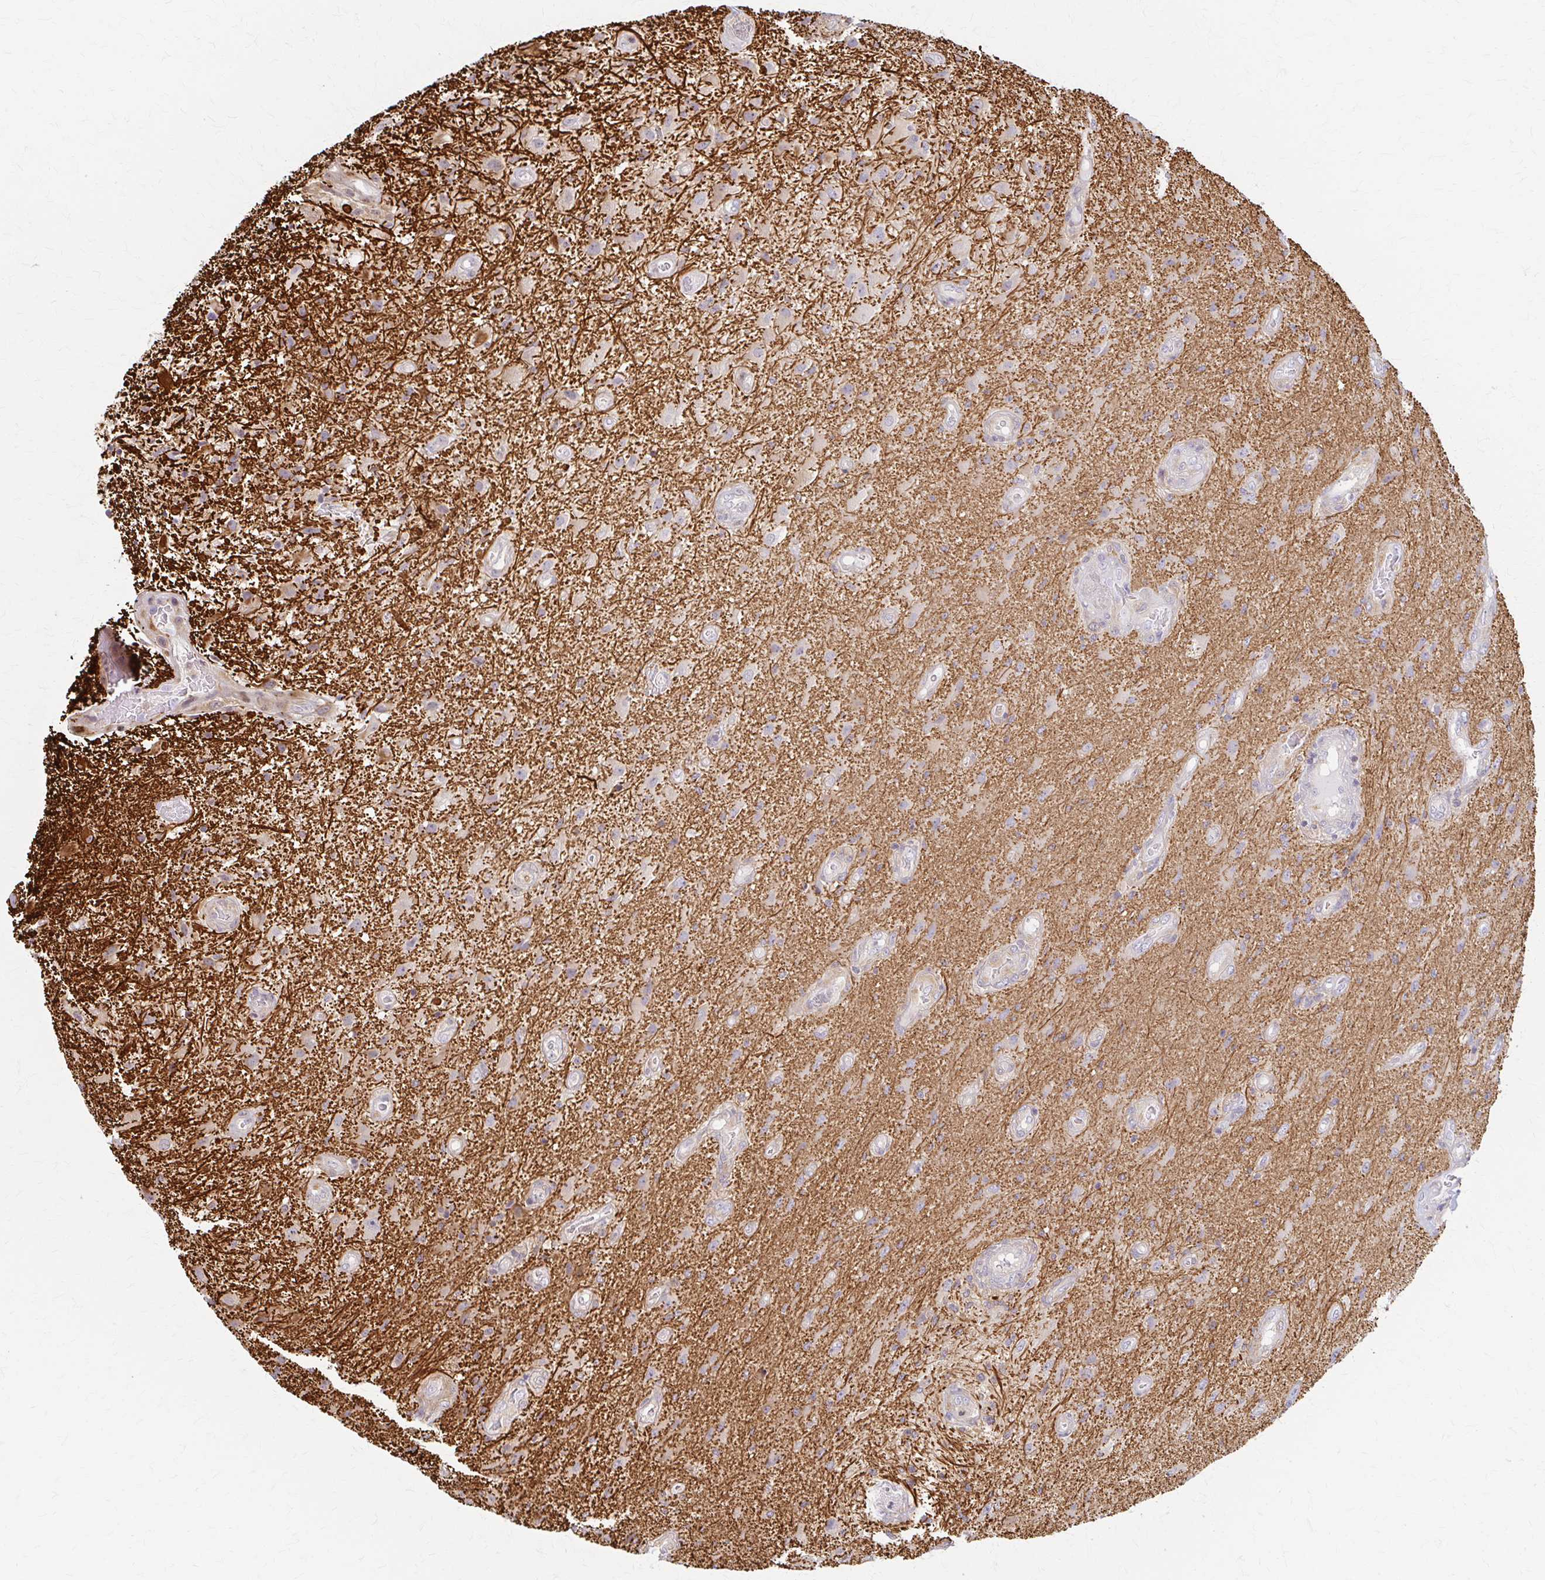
{"staining": {"intensity": "negative", "quantity": "none", "location": "none"}, "tissue": "glioma", "cell_type": "Tumor cells", "image_type": "cancer", "snomed": [{"axis": "morphology", "description": "Glioma, malignant, High grade"}, {"axis": "topography", "description": "Brain"}], "caption": "This image is of malignant high-grade glioma stained with IHC to label a protein in brown with the nuclei are counter-stained blue. There is no positivity in tumor cells.", "gene": "ARHGAP35", "patient": {"sex": "male", "age": 67}}